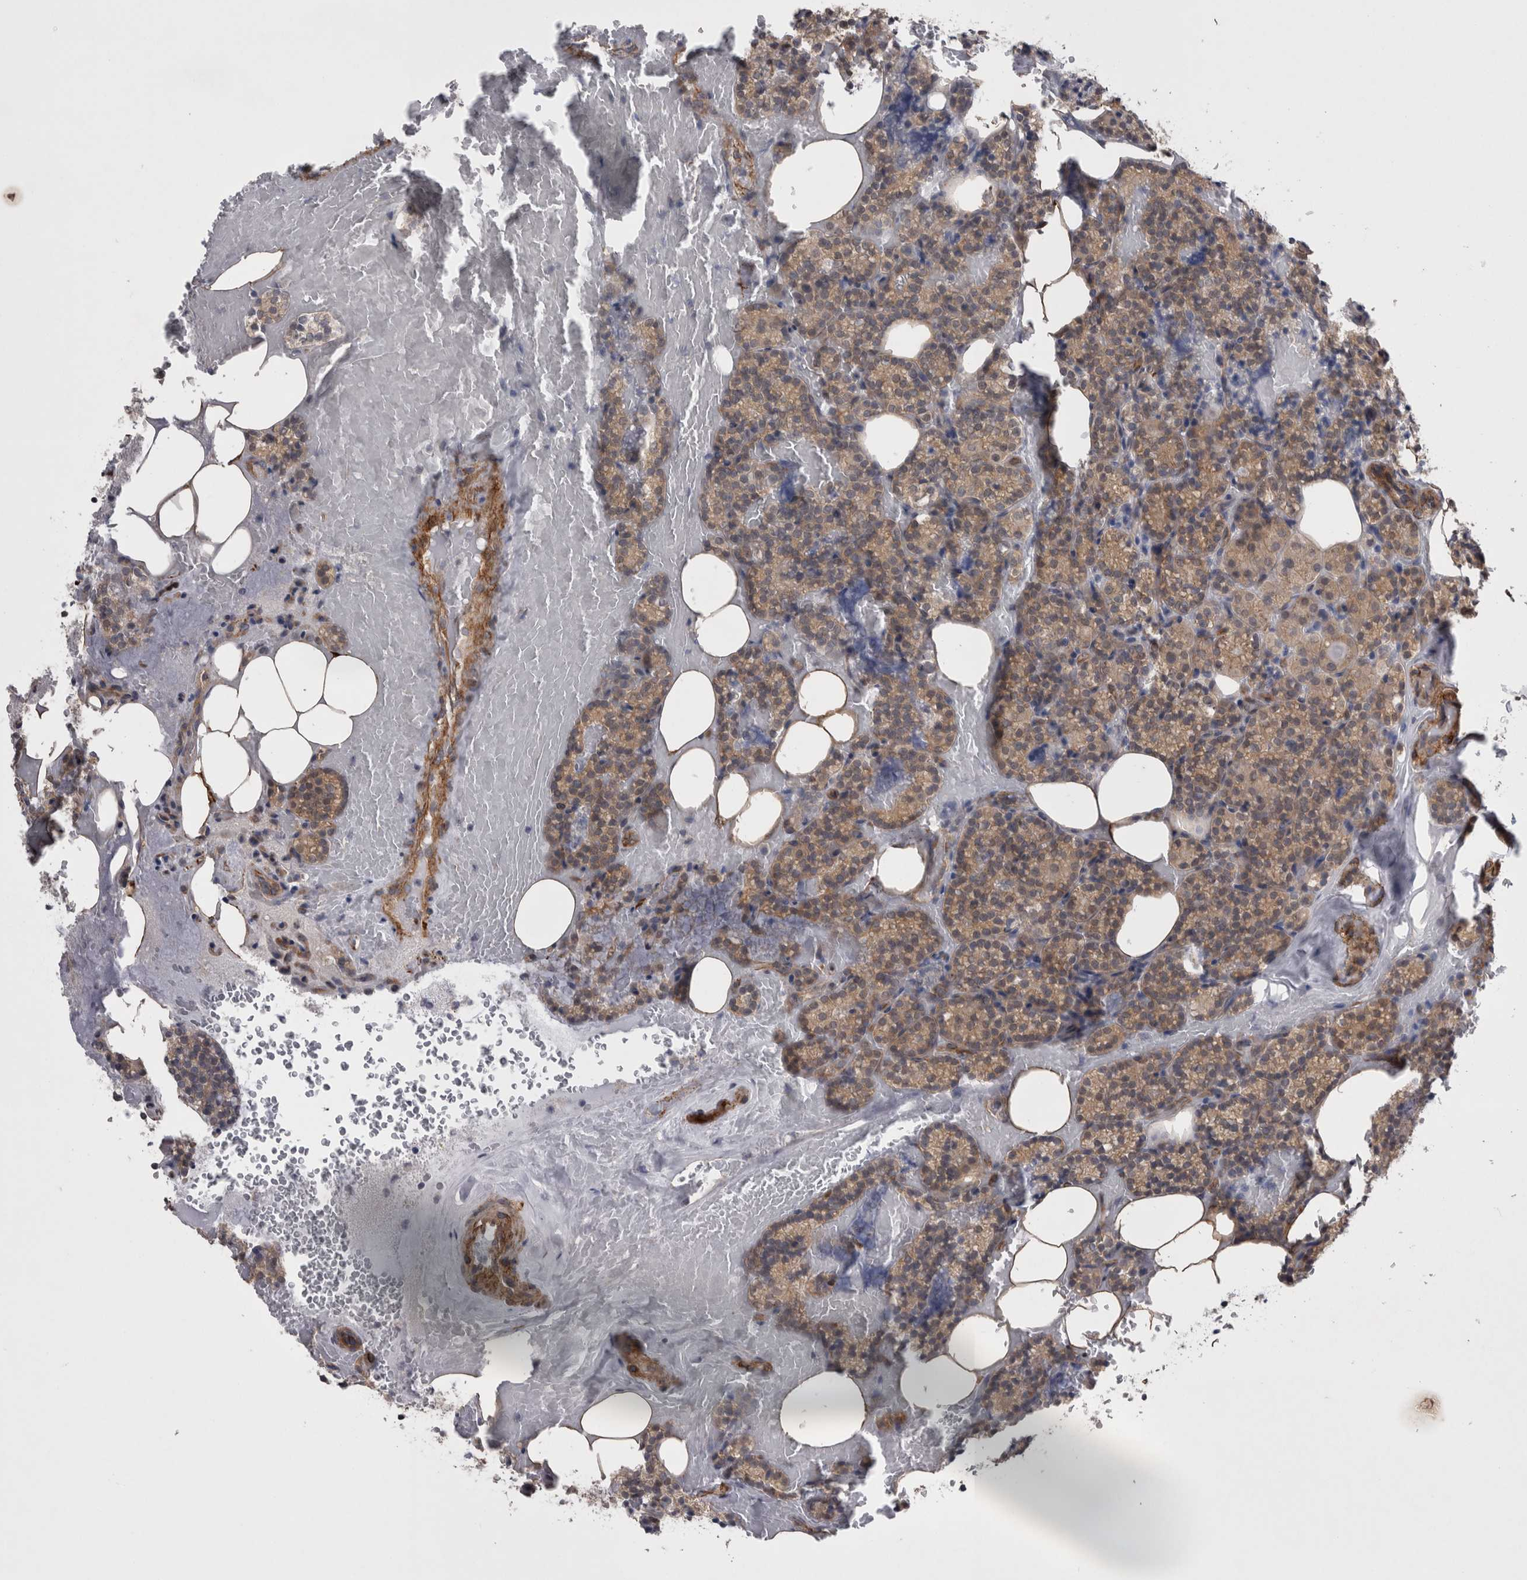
{"staining": {"intensity": "weak", "quantity": "25%-75%", "location": "cytoplasmic/membranous"}, "tissue": "parathyroid gland", "cell_type": "Glandular cells", "image_type": "normal", "snomed": [{"axis": "morphology", "description": "Normal tissue, NOS"}, {"axis": "topography", "description": "Parathyroid gland"}], "caption": "Benign parathyroid gland demonstrates weak cytoplasmic/membranous positivity in approximately 25%-75% of glandular cells, visualized by immunohistochemistry. The protein is stained brown, and the nuclei are stained in blue (DAB IHC with brightfield microscopy, high magnification).", "gene": "DDX6", "patient": {"sex": "female", "age": 78}}